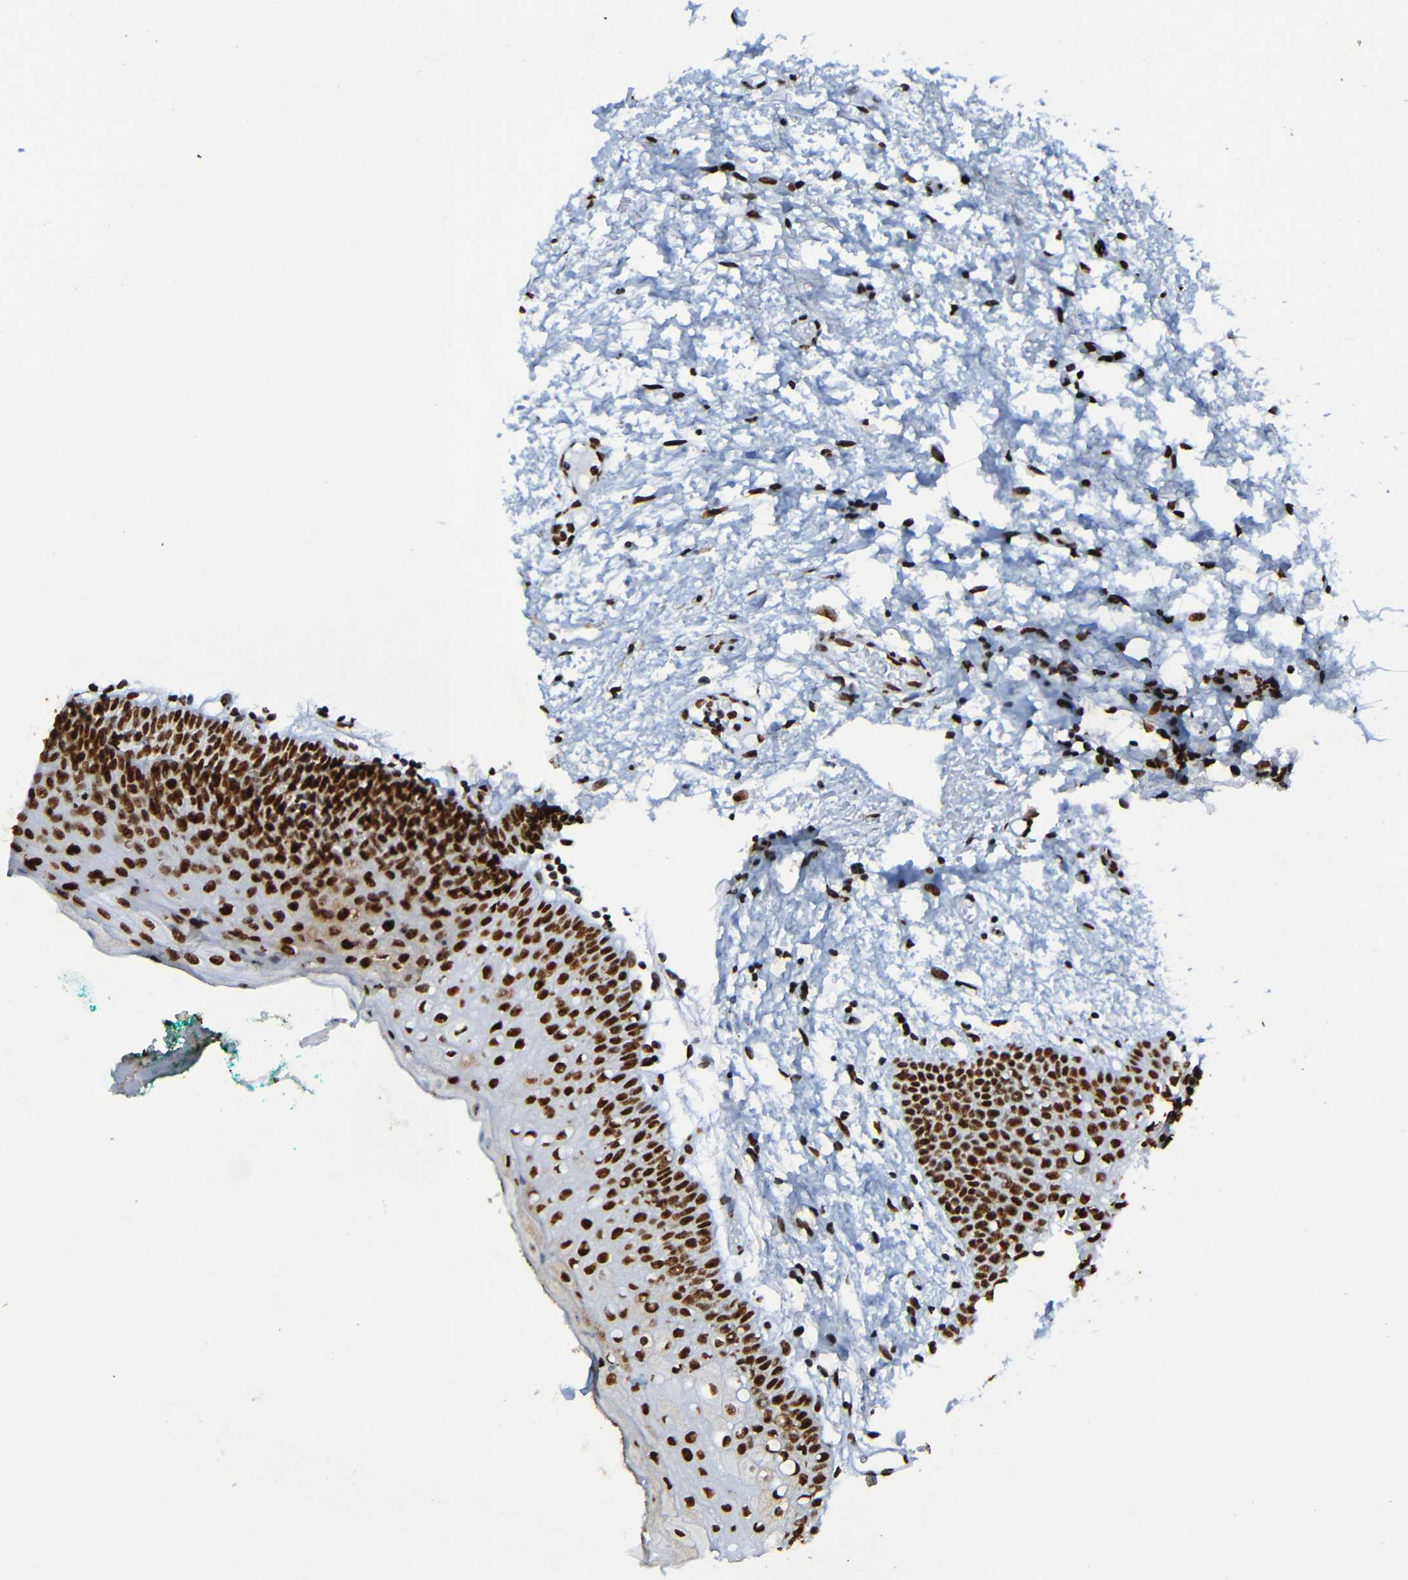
{"staining": {"intensity": "strong", "quantity": ">75%", "location": "nuclear"}, "tissue": "oral mucosa", "cell_type": "Squamous epithelial cells", "image_type": "normal", "snomed": [{"axis": "morphology", "description": "Normal tissue, NOS"}, {"axis": "morphology", "description": "Squamous cell carcinoma, NOS"}, {"axis": "topography", "description": "Oral tissue"}, {"axis": "topography", "description": "Salivary gland"}, {"axis": "topography", "description": "Head-Neck"}], "caption": "The immunohistochemical stain highlights strong nuclear positivity in squamous epithelial cells of unremarkable oral mucosa. Nuclei are stained in blue.", "gene": "SRSF3", "patient": {"sex": "female", "age": 62}}